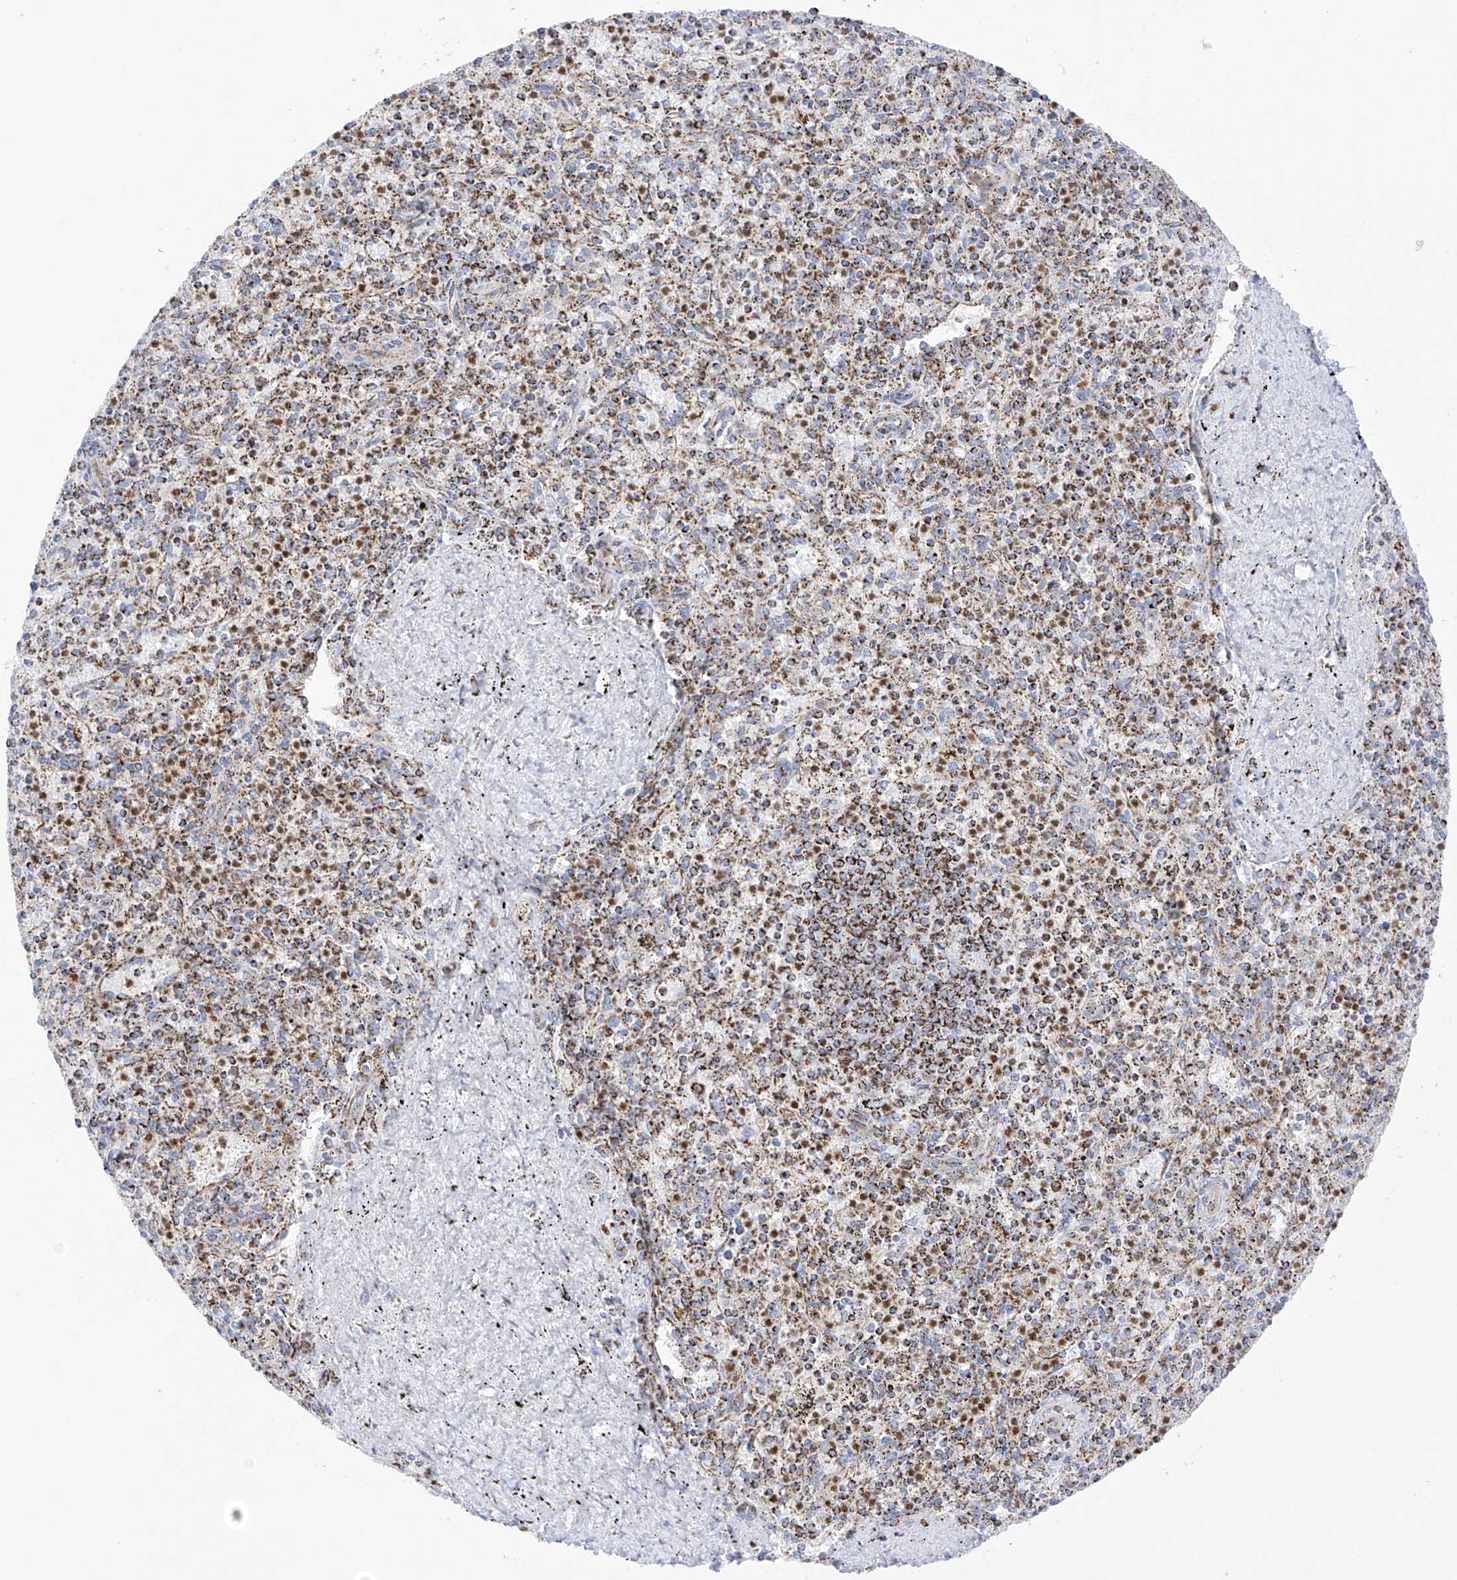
{"staining": {"intensity": "moderate", "quantity": ">75%", "location": "cytoplasmic/membranous"}, "tissue": "spleen", "cell_type": "Cells in red pulp", "image_type": "normal", "snomed": [{"axis": "morphology", "description": "Normal tissue, NOS"}, {"axis": "topography", "description": "Spleen"}], "caption": "Immunohistochemistry (IHC) (DAB) staining of benign human spleen reveals moderate cytoplasmic/membranous protein expression in about >75% of cells in red pulp.", "gene": "XKR3", "patient": {"sex": "male", "age": 72}}